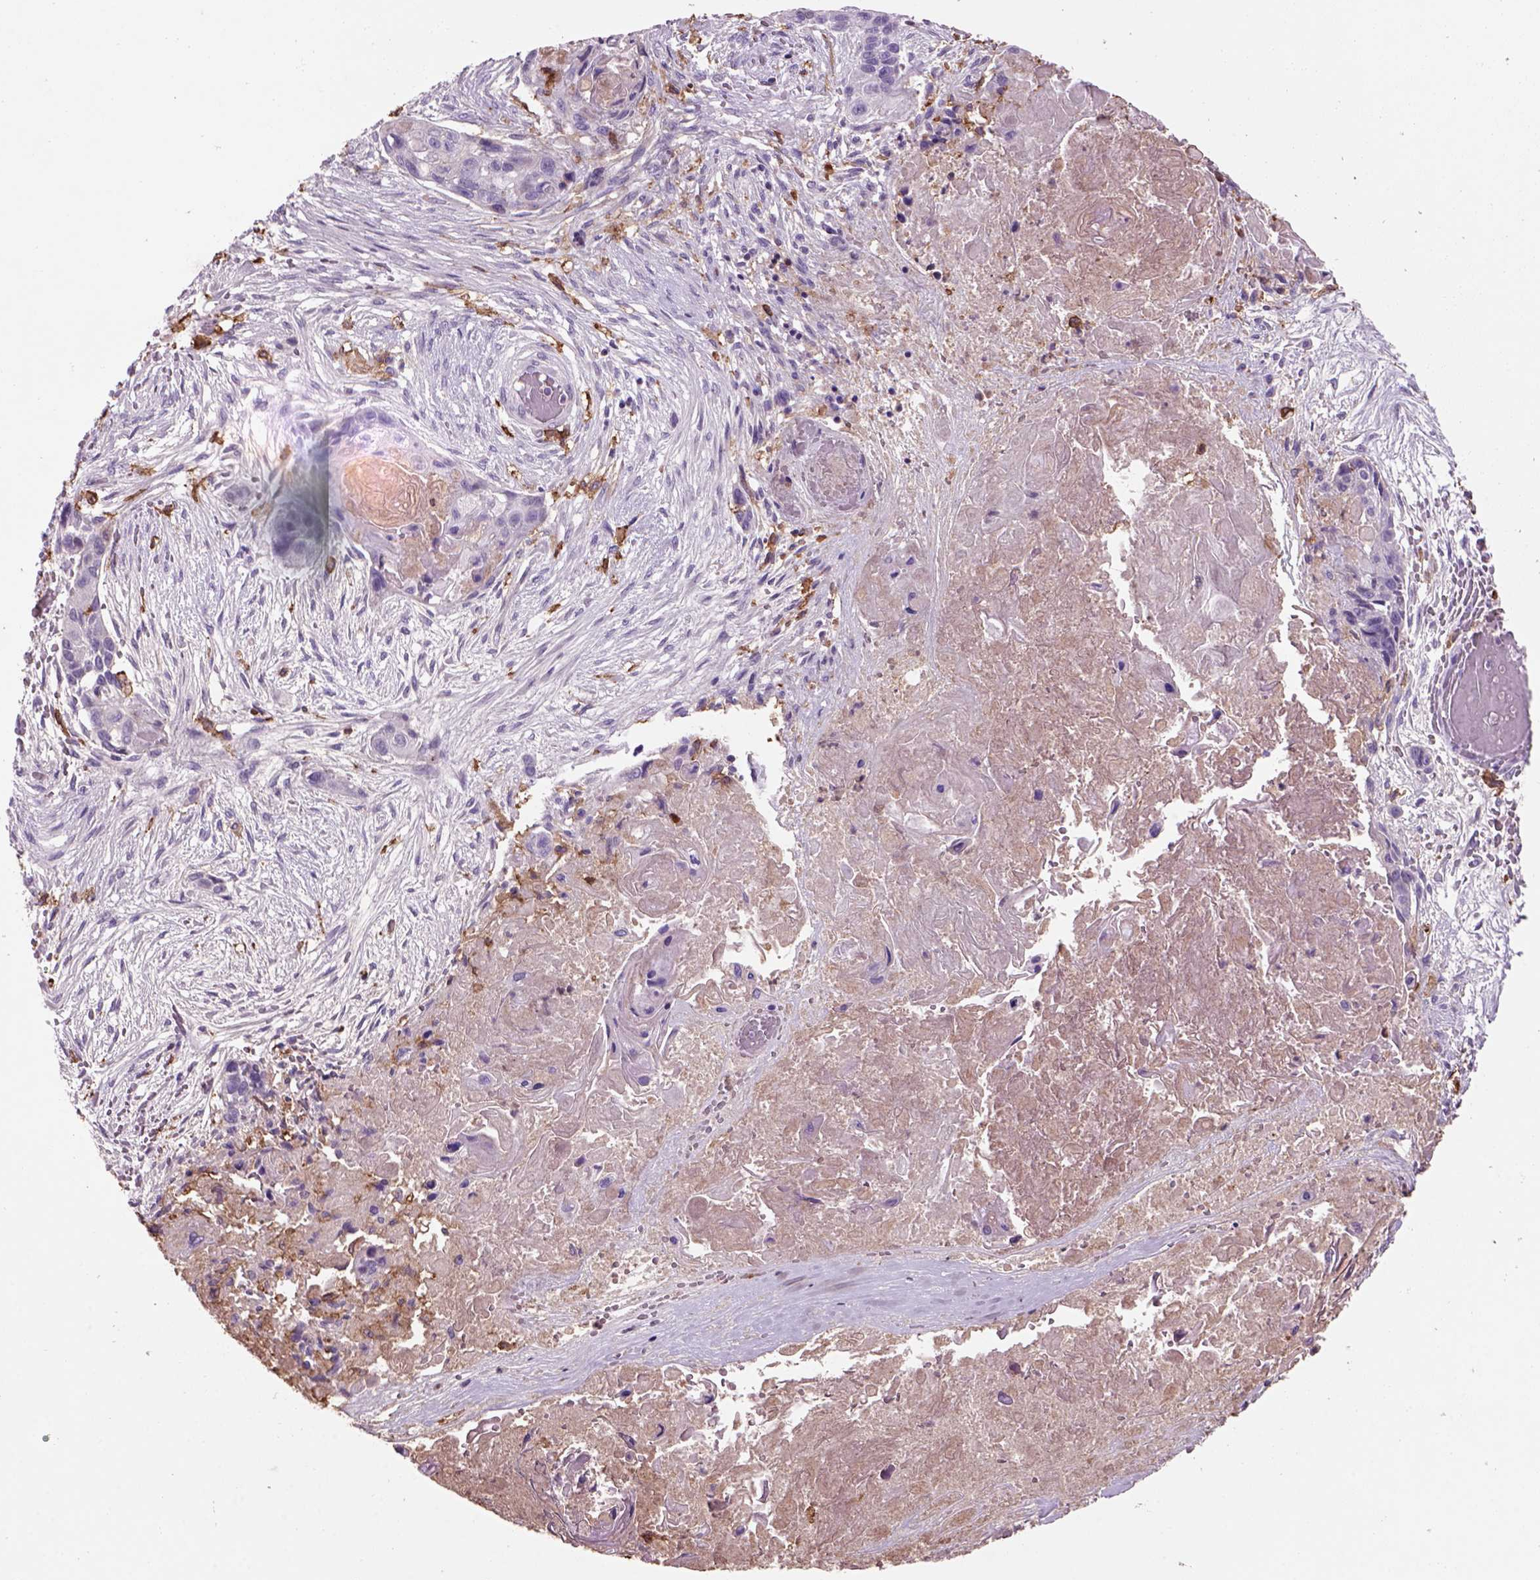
{"staining": {"intensity": "negative", "quantity": "none", "location": "none"}, "tissue": "lung cancer", "cell_type": "Tumor cells", "image_type": "cancer", "snomed": [{"axis": "morphology", "description": "Squamous cell carcinoma, NOS"}, {"axis": "topography", "description": "Lung"}], "caption": "DAB immunohistochemical staining of human lung cancer (squamous cell carcinoma) shows no significant positivity in tumor cells. (DAB IHC visualized using brightfield microscopy, high magnification).", "gene": "CD14", "patient": {"sex": "male", "age": 69}}